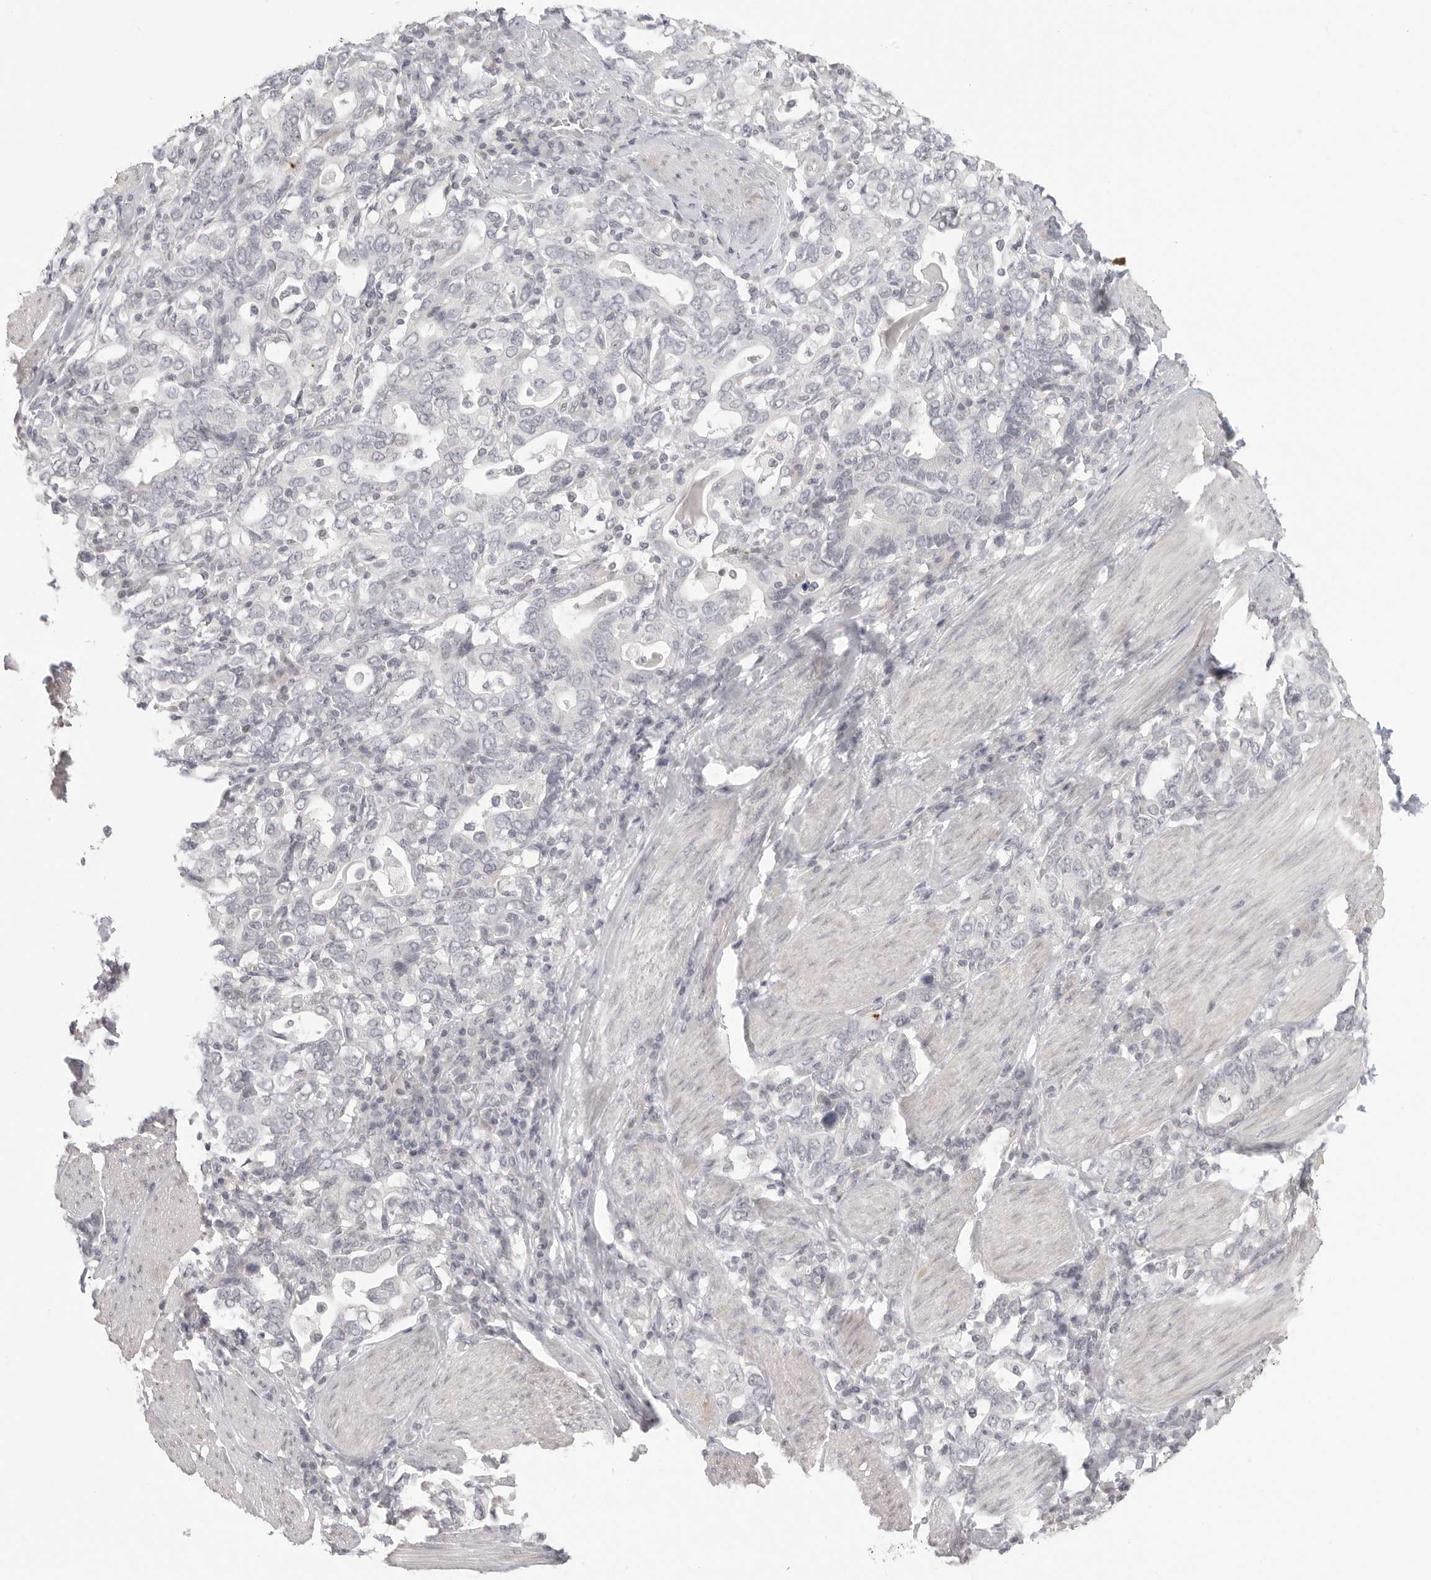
{"staining": {"intensity": "negative", "quantity": "none", "location": "none"}, "tissue": "stomach cancer", "cell_type": "Tumor cells", "image_type": "cancer", "snomed": [{"axis": "morphology", "description": "Adenocarcinoma, NOS"}, {"axis": "topography", "description": "Stomach, upper"}], "caption": "An IHC photomicrograph of stomach cancer (adenocarcinoma) is shown. There is no staining in tumor cells of stomach cancer (adenocarcinoma).", "gene": "KLK11", "patient": {"sex": "male", "age": 62}}